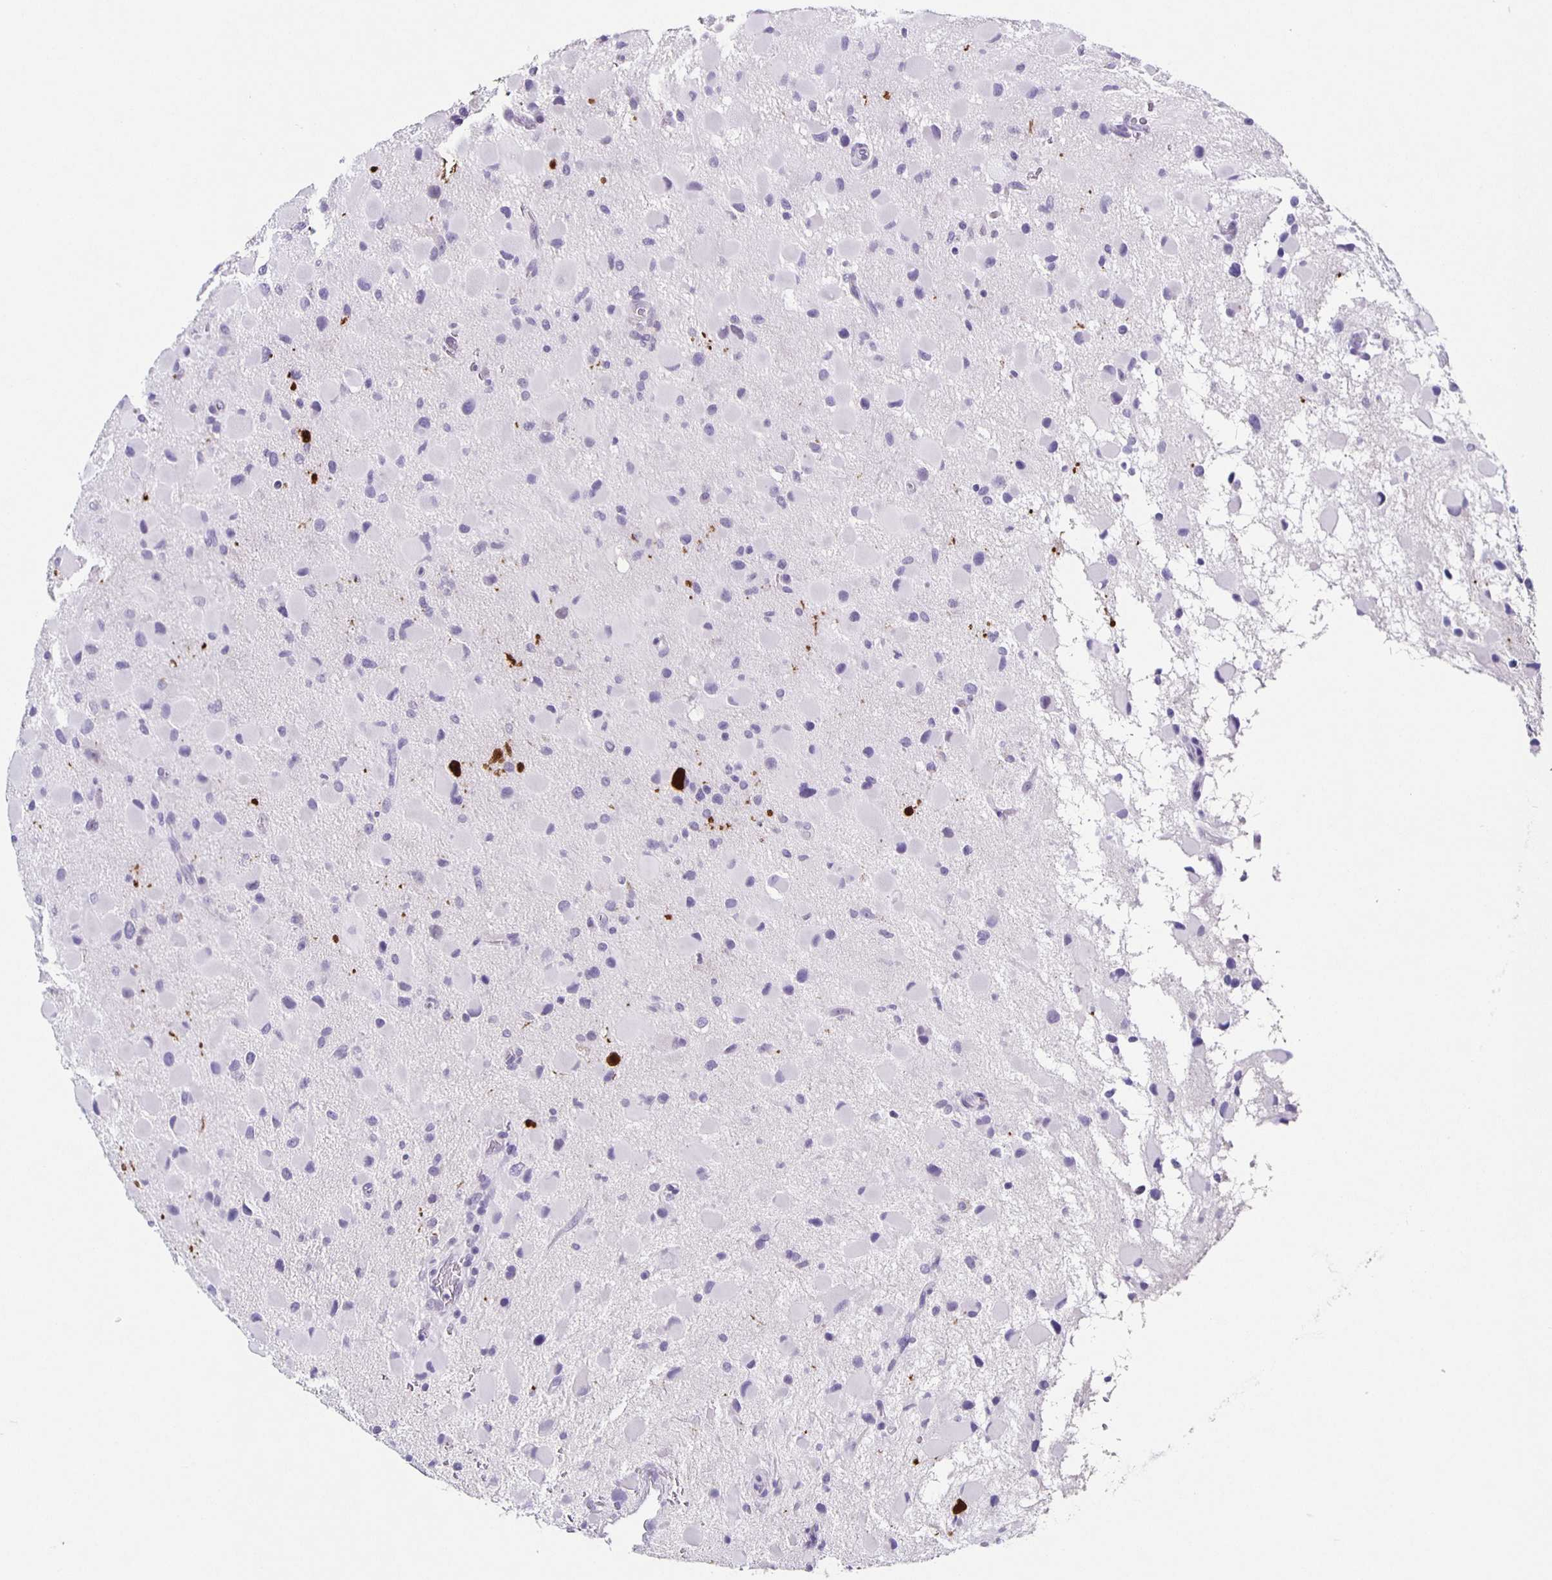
{"staining": {"intensity": "negative", "quantity": "none", "location": "none"}, "tissue": "glioma", "cell_type": "Tumor cells", "image_type": "cancer", "snomed": [{"axis": "morphology", "description": "Glioma, malignant, Low grade"}, {"axis": "topography", "description": "Brain"}], "caption": "Tumor cells show no significant protein expression in glioma.", "gene": "CARNS1", "patient": {"sex": "female", "age": 32}}